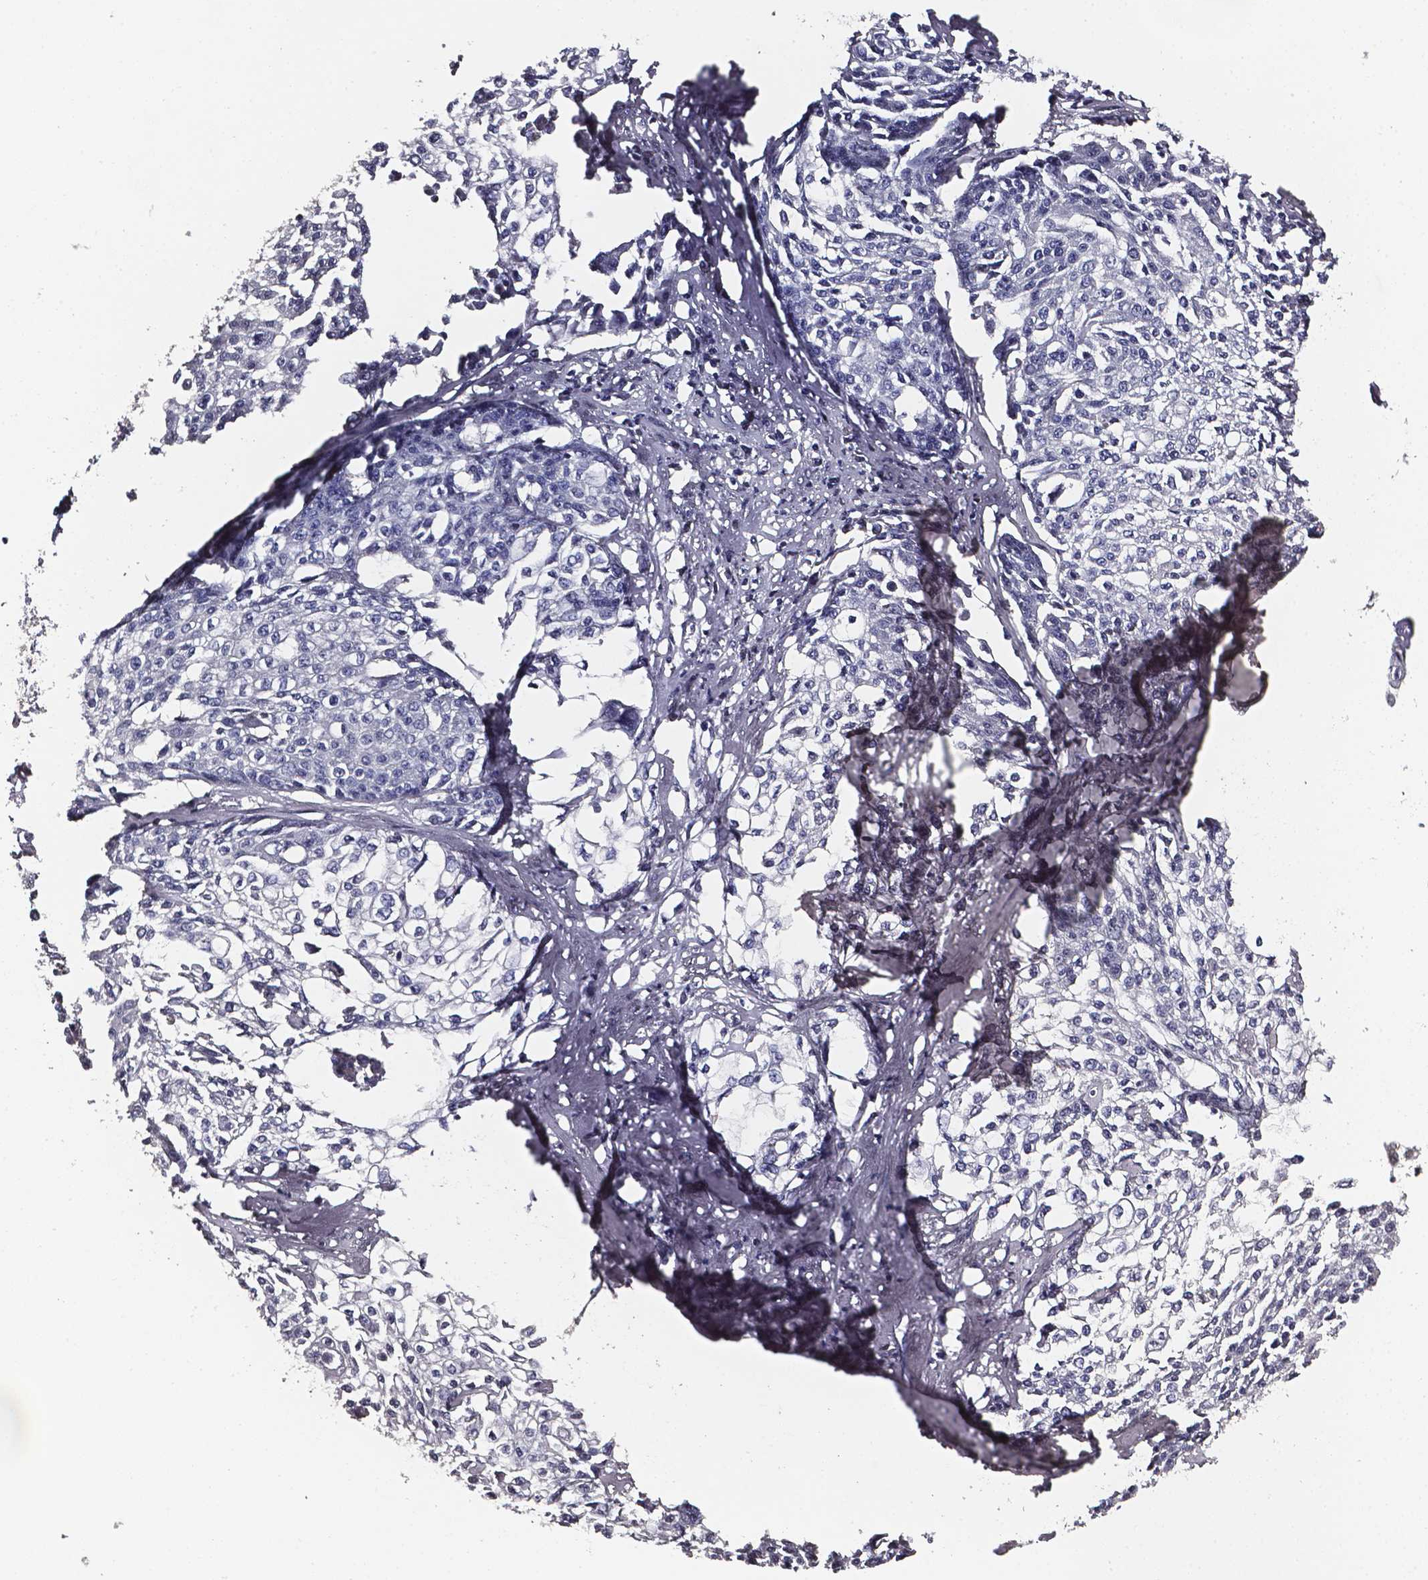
{"staining": {"intensity": "negative", "quantity": "none", "location": "none"}, "tissue": "cervical cancer", "cell_type": "Tumor cells", "image_type": "cancer", "snomed": [{"axis": "morphology", "description": "Squamous cell carcinoma, NOS"}, {"axis": "topography", "description": "Cervix"}], "caption": "The histopathology image shows no significant positivity in tumor cells of cervical cancer (squamous cell carcinoma).", "gene": "FOXJ1", "patient": {"sex": "female", "age": 39}}